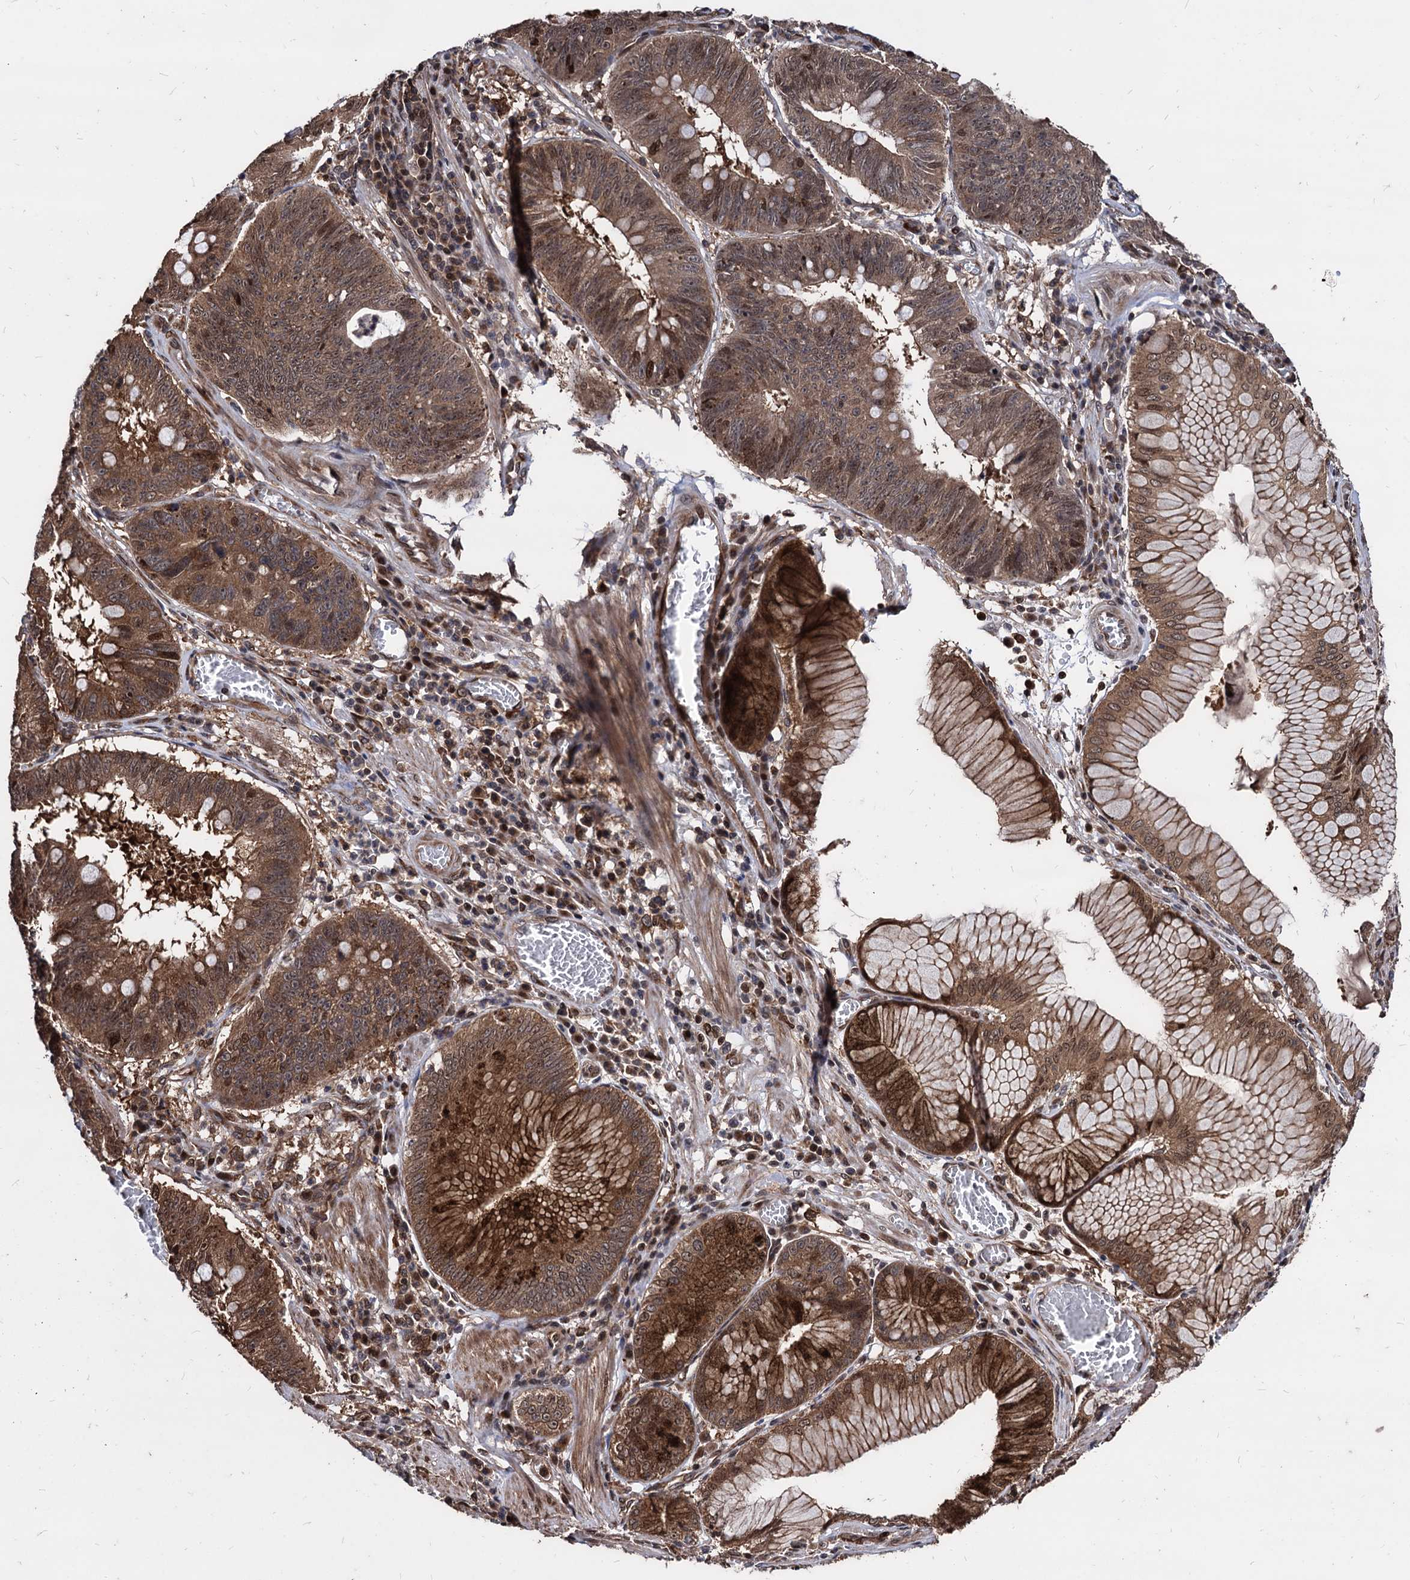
{"staining": {"intensity": "moderate", "quantity": ">75%", "location": "cytoplasmic/membranous,nuclear"}, "tissue": "stomach cancer", "cell_type": "Tumor cells", "image_type": "cancer", "snomed": [{"axis": "morphology", "description": "Adenocarcinoma, NOS"}, {"axis": "topography", "description": "Stomach"}], "caption": "Stomach cancer stained for a protein (brown) demonstrates moderate cytoplasmic/membranous and nuclear positive expression in approximately >75% of tumor cells.", "gene": "ANKRD12", "patient": {"sex": "male", "age": 59}}